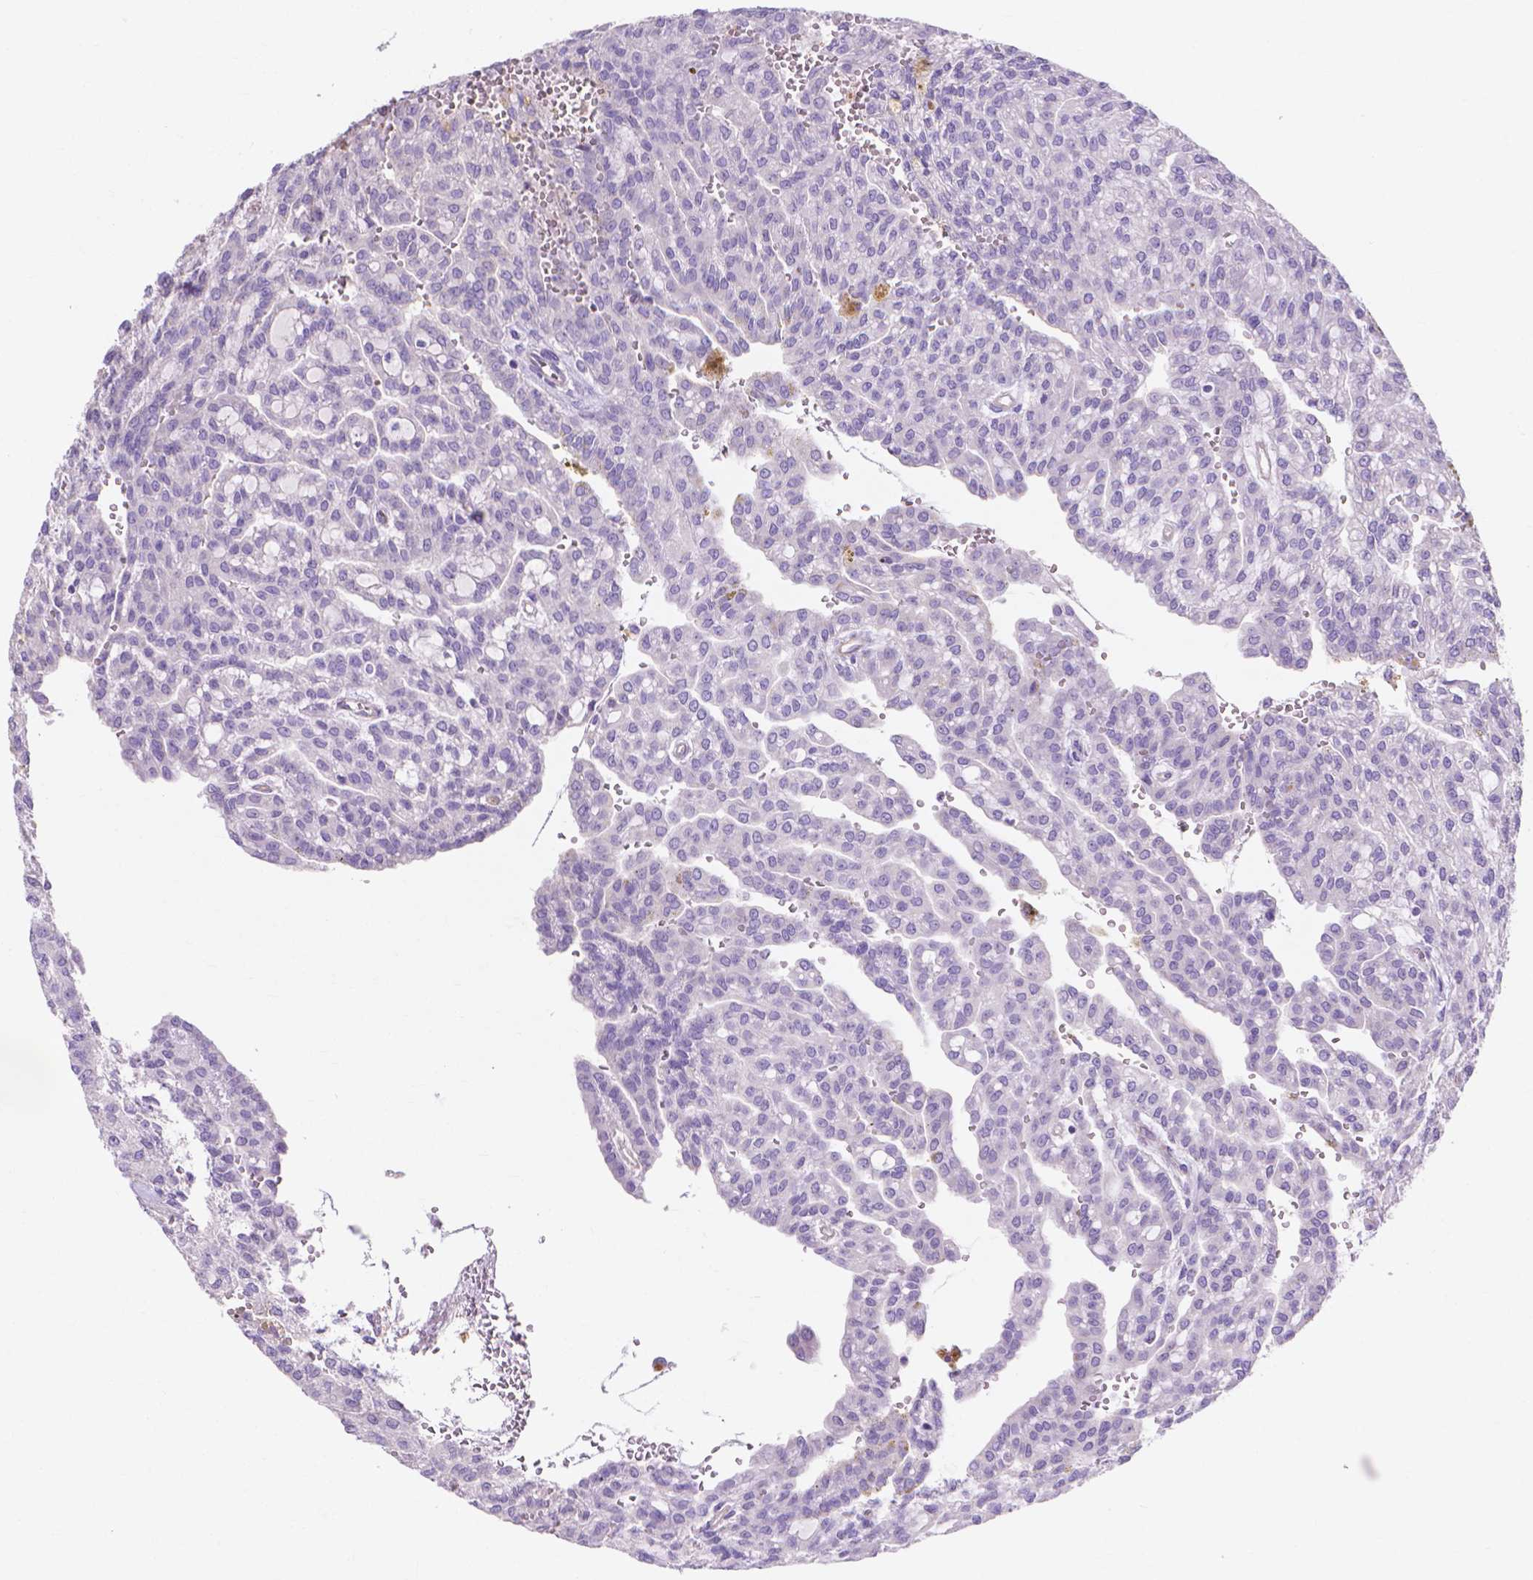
{"staining": {"intensity": "negative", "quantity": "none", "location": "none"}, "tissue": "renal cancer", "cell_type": "Tumor cells", "image_type": "cancer", "snomed": [{"axis": "morphology", "description": "Adenocarcinoma, NOS"}, {"axis": "topography", "description": "Kidney"}], "caption": "DAB (3,3'-diaminobenzidine) immunohistochemical staining of human renal cancer displays no significant expression in tumor cells. (DAB (3,3'-diaminobenzidine) immunohistochemistry visualized using brightfield microscopy, high magnification).", "gene": "MBLAC1", "patient": {"sex": "male", "age": 63}}